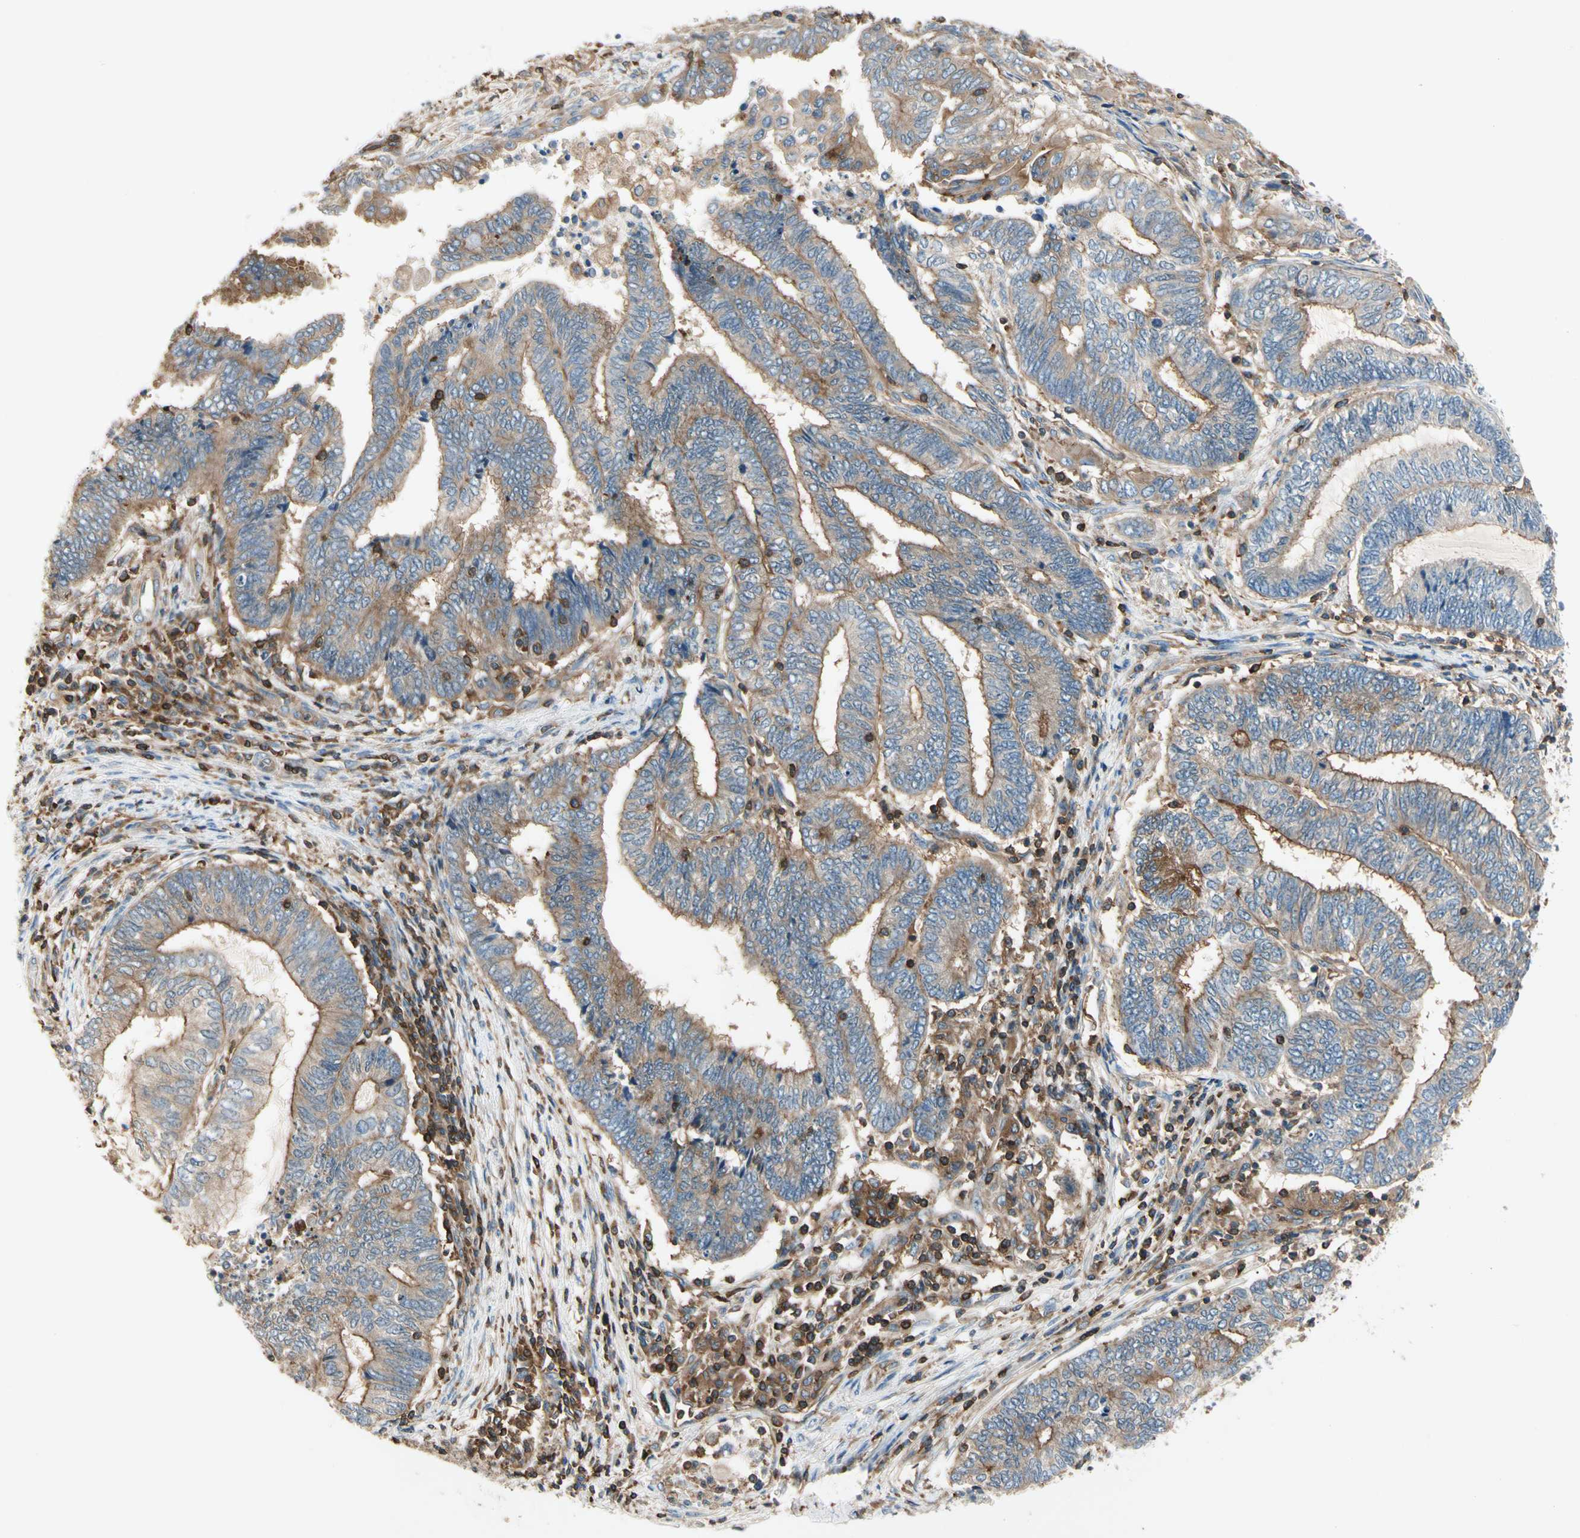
{"staining": {"intensity": "weak", "quantity": ">75%", "location": "cytoplasmic/membranous"}, "tissue": "endometrial cancer", "cell_type": "Tumor cells", "image_type": "cancer", "snomed": [{"axis": "morphology", "description": "Adenocarcinoma, NOS"}, {"axis": "topography", "description": "Uterus"}, {"axis": "topography", "description": "Endometrium"}], "caption": "Immunohistochemical staining of endometrial cancer (adenocarcinoma) exhibits weak cytoplasmic/membranous protein expression in approximately >75% of tumor cells.", "gene": "CAPZA2", "patient": {"sex": "female", "age": 70}}